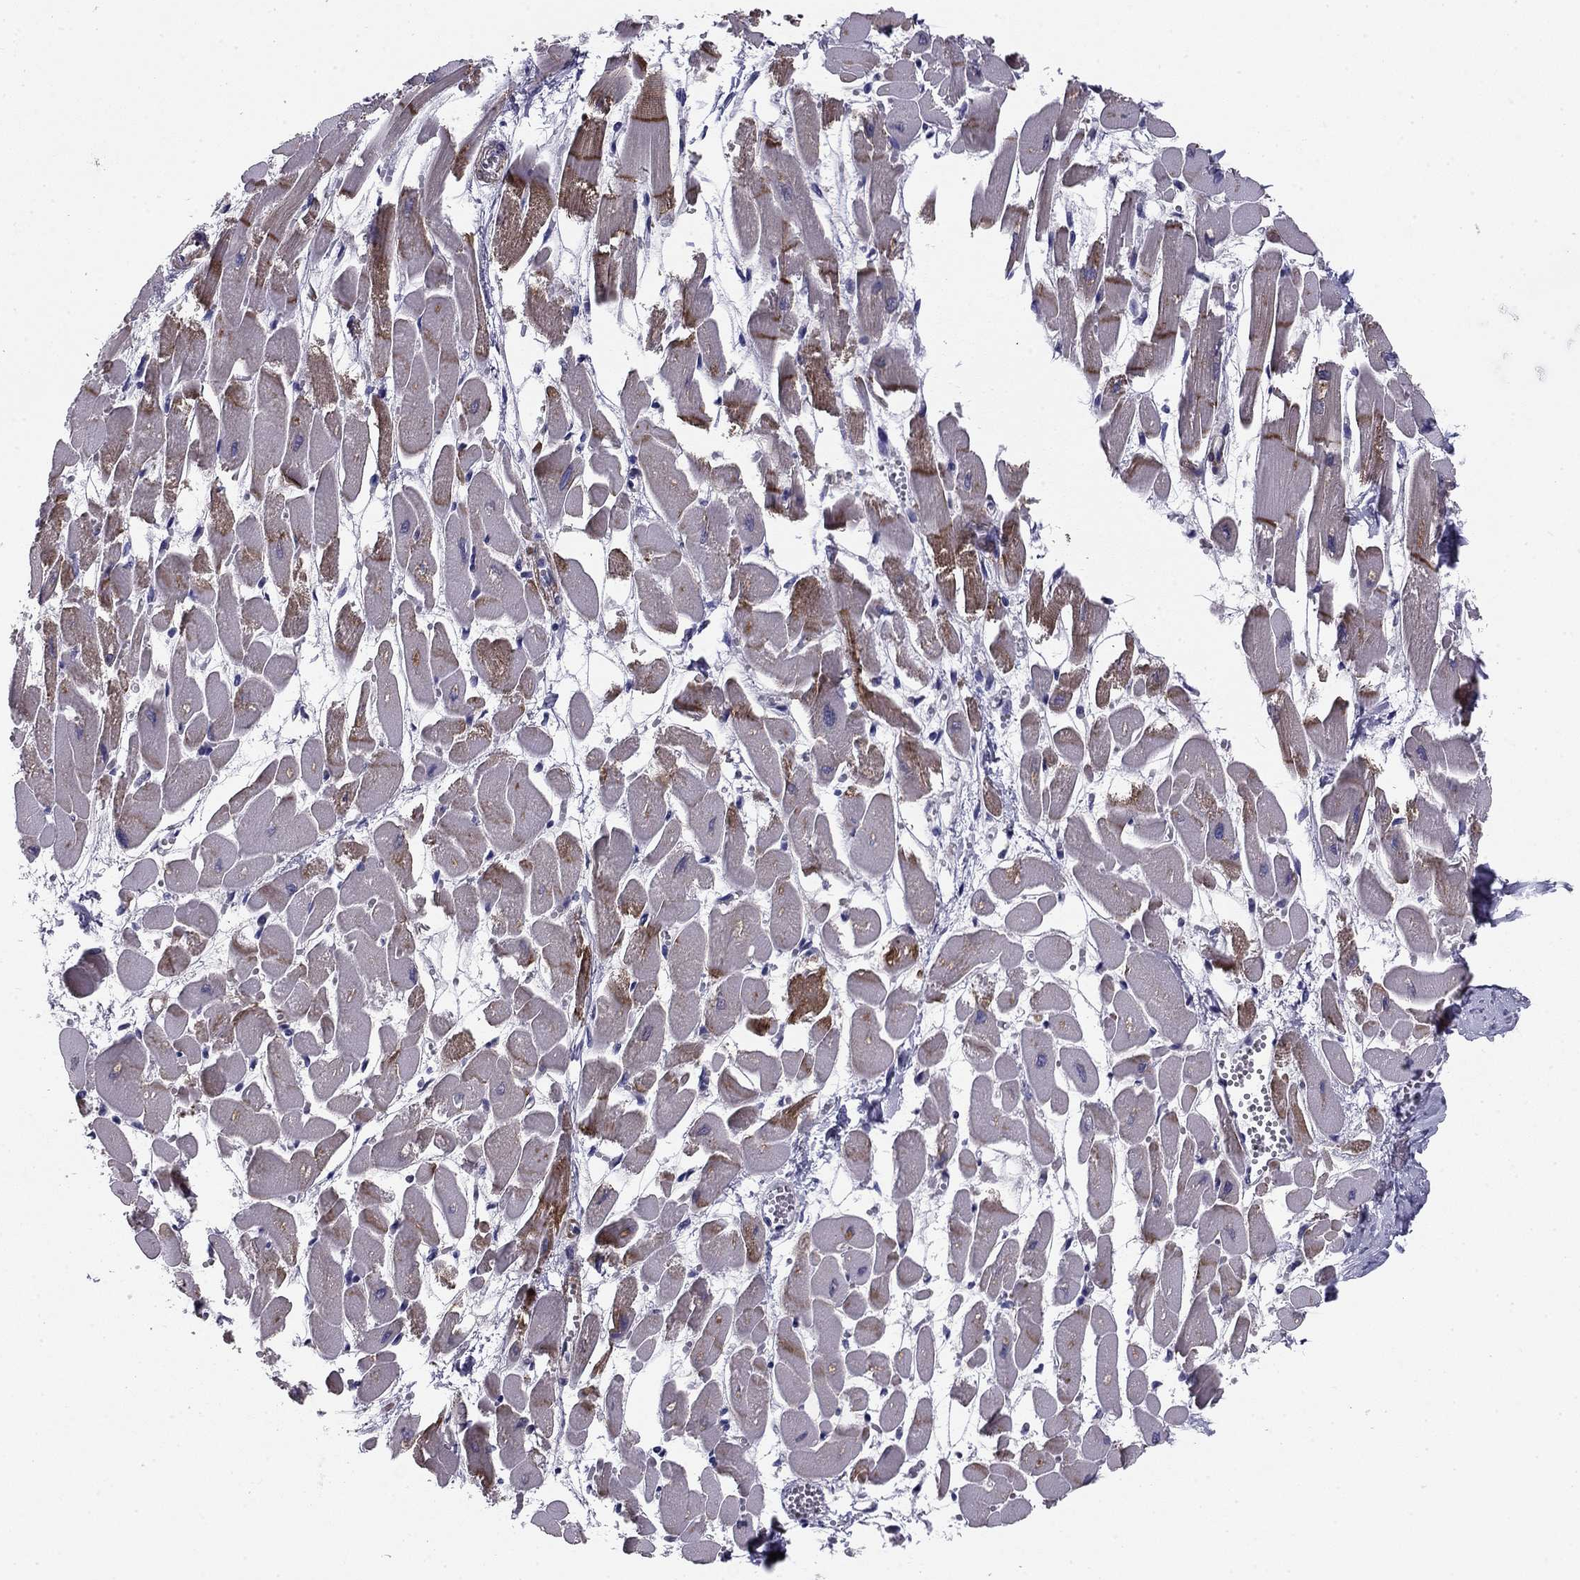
{"staining": {"intensity": "strong", "quantity": "<25%", "location": "cytoplasmic/membranous"}, "tissue": "heart muscle", "cell_type": "Cardiomyocytes", "image_type": "normal", "snomed": [{"axis": "morphology", "description": "Normal tissue, NOS"}, {"axis": "topography", "description": "Heart"}], "caption": "Immunohistochemistry (IHC) of benign human heart muscle demonstrates medium levels of strong cytoplasmic/membranous expression in about <25% of cardiomyocytes.", "gene": "FLNC", "patient": {"sex": "female", "age": 52}}